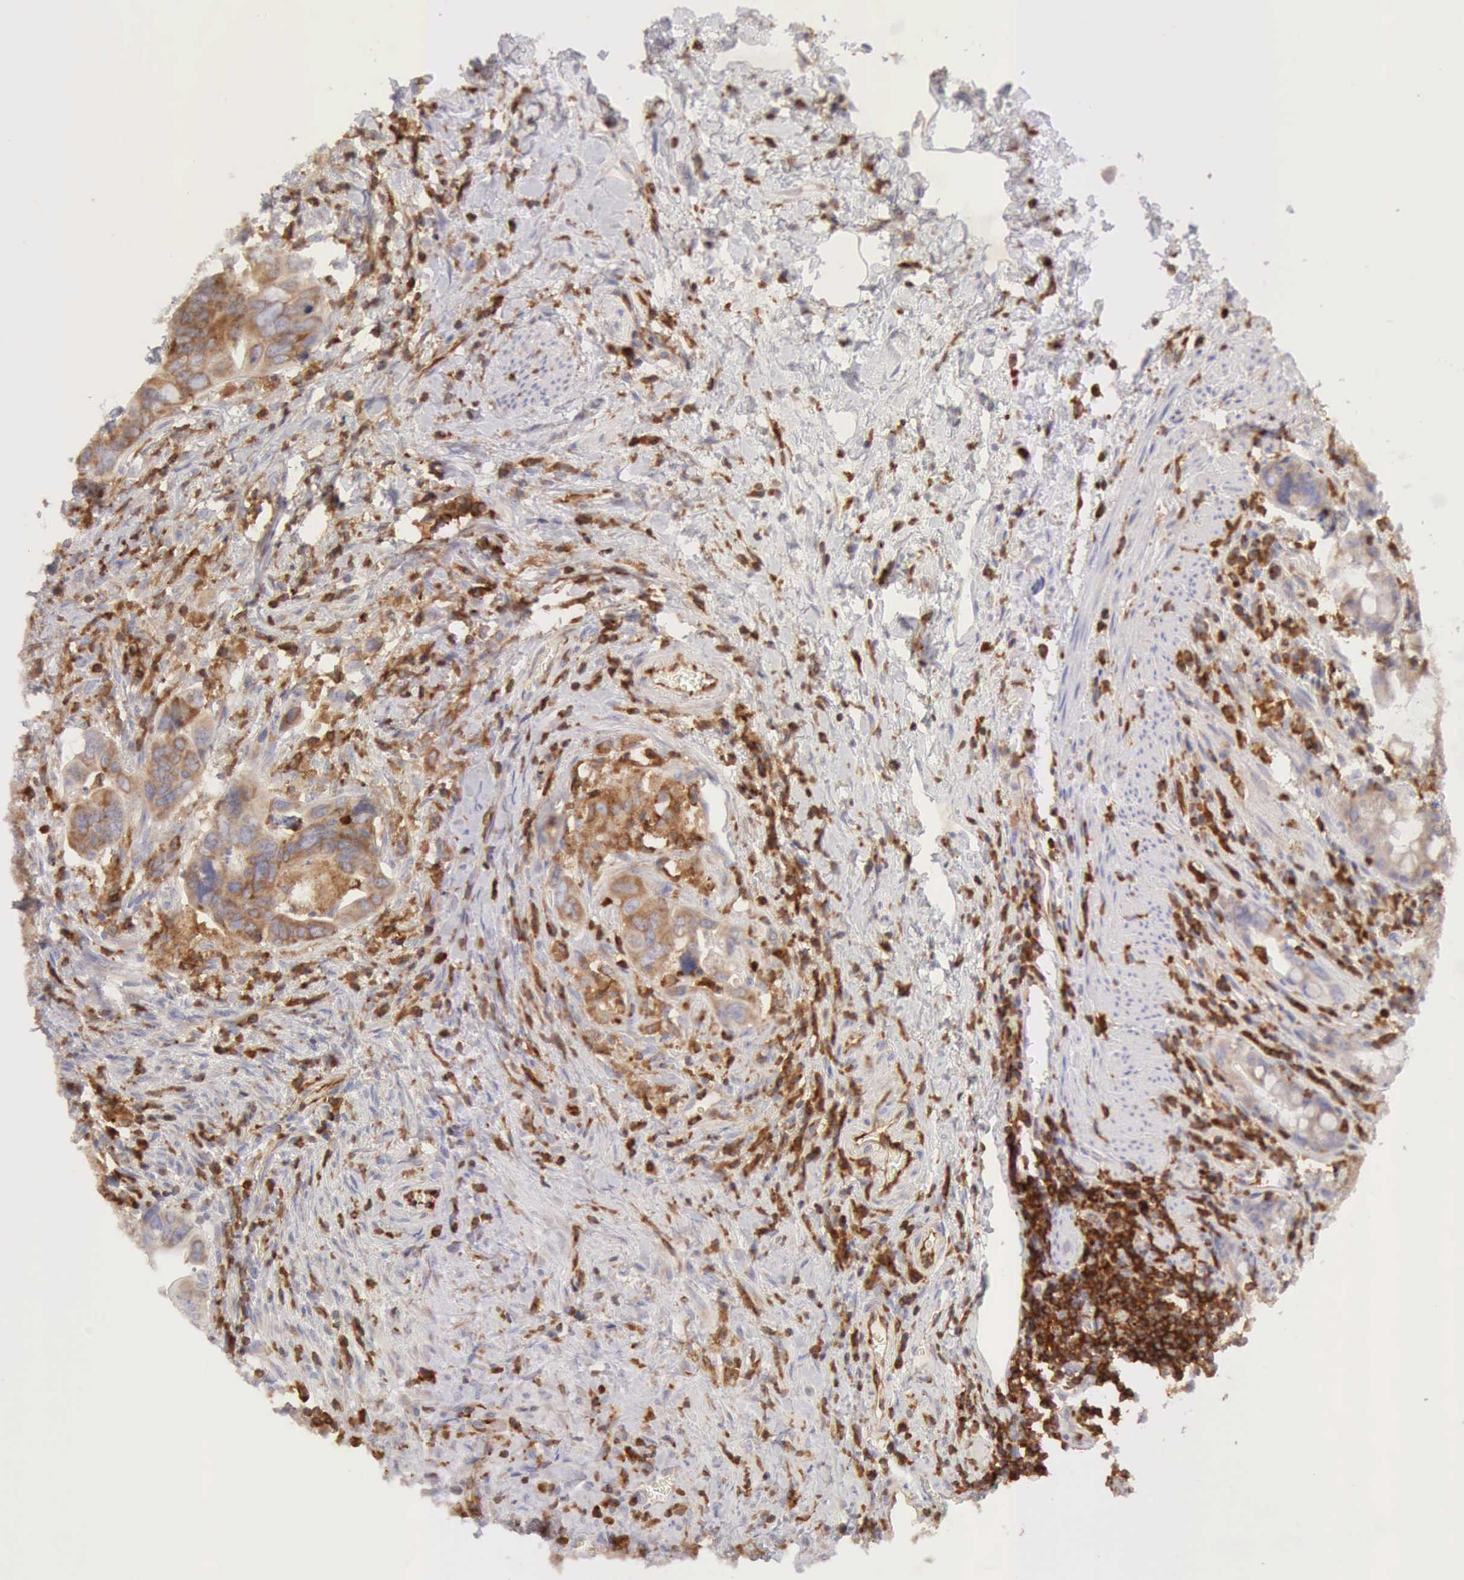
{"staining": {"intensity": "weak", "quantity": "25%-75%", "location": "cytoplasmic/membranous"}, "tissue": "colorectal cancer", "cell_type": "Tumor cells", "image_type": "cancer", "snomed": [{"axis": "morphology", "description": "Adenocarcinoma, NOS"}, {"axis": "topography", "description": "Rectum"}], "caption": "DAB immunohistochemical staining of colorectal cancer (adenocarcinoma) exhibits weak cytoplasmic/membranous protein positivity in approximately 25%-75% of tumor cells.", "gene": "ARHGAP4", "patient": {"sex": "male", "age": 53}}